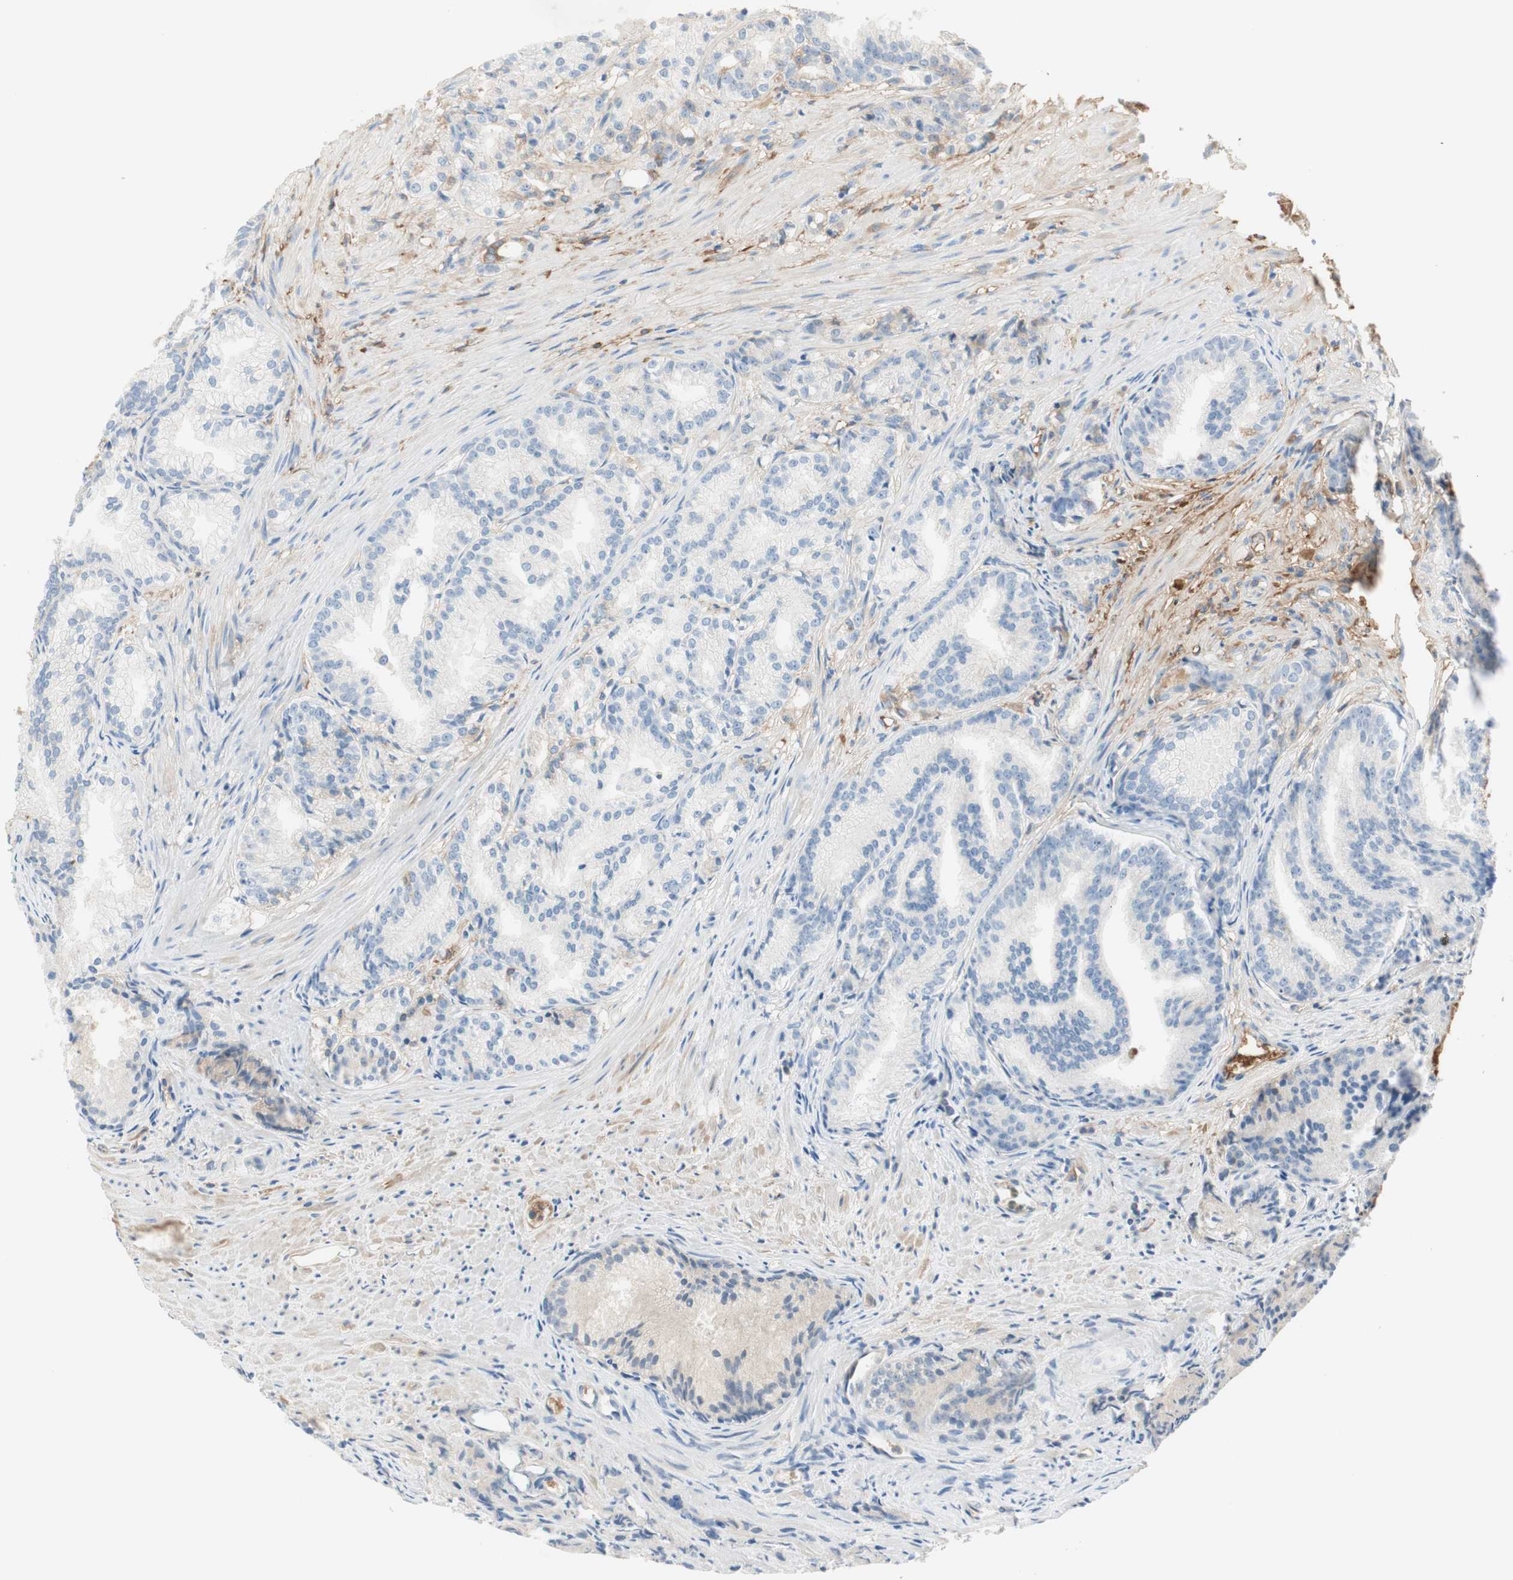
{"staining": {"intensity": "negative", "quantity": "none", "location": "none"}, "tissue": "prostate cancer", "cell_type": "Tumor cells", "image_type": "cancer", "snomed": [{"axis": "morphology", "description": "Adenocarcinoma, Low grade"}, {"axis": "topography", "description": "Prostate"}], "caption": "High power microscopy micrograph of an IHC histopathology image of low-grade adenocarcinoma (prostate), revealing no significant staining in tumor cells.", "gene": "KNG1", "patient": {"sex": "male", "age": 72}}